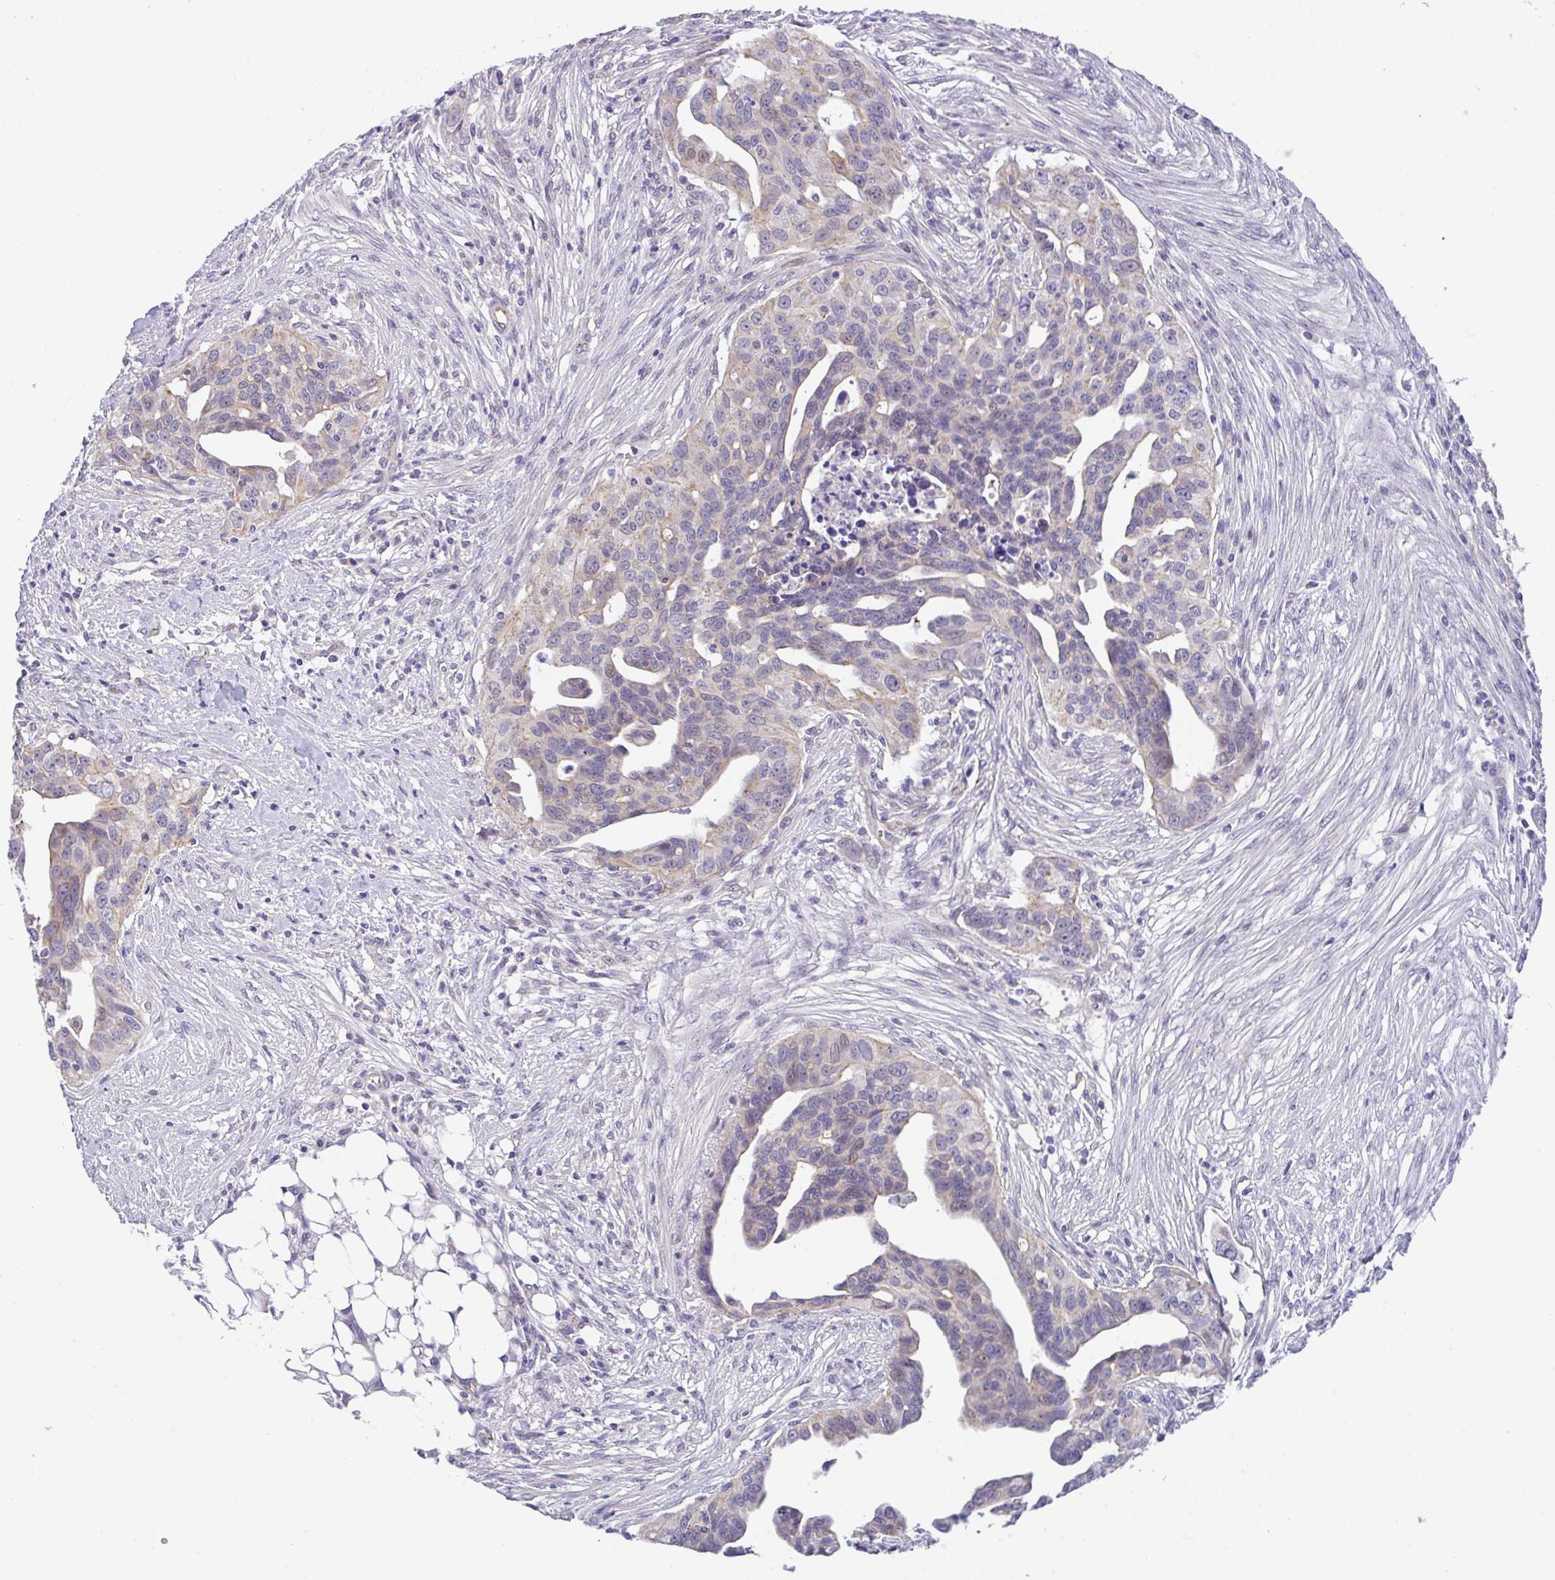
{"staining": {"intensity": "negative", "quantity": "none", "location": "none"}, "tissue": "ovarian cancer", "cell_type": "Tumor cells", "image_type": "cancer", "snomed": [{"axis": "morphology", "description": "Carcinoma, endometroid"}, {"axis": "morphology", "description": "Cystadenocarcinoma, serous, NOS"}, {"axis": "topography", "description": "Ovary"}], "caption": "The immunohistochemistry micrograph has no significant expression in tumor cells of ovarian cancer (serous cystadenocarcinoma) tissue. (DAB (3,3'-diaminobenzidine) IHC visualized using brightfield microscopy, high magnification).", "gene": "CGNL1", "patient": {"sex": "female", "age": 45}}